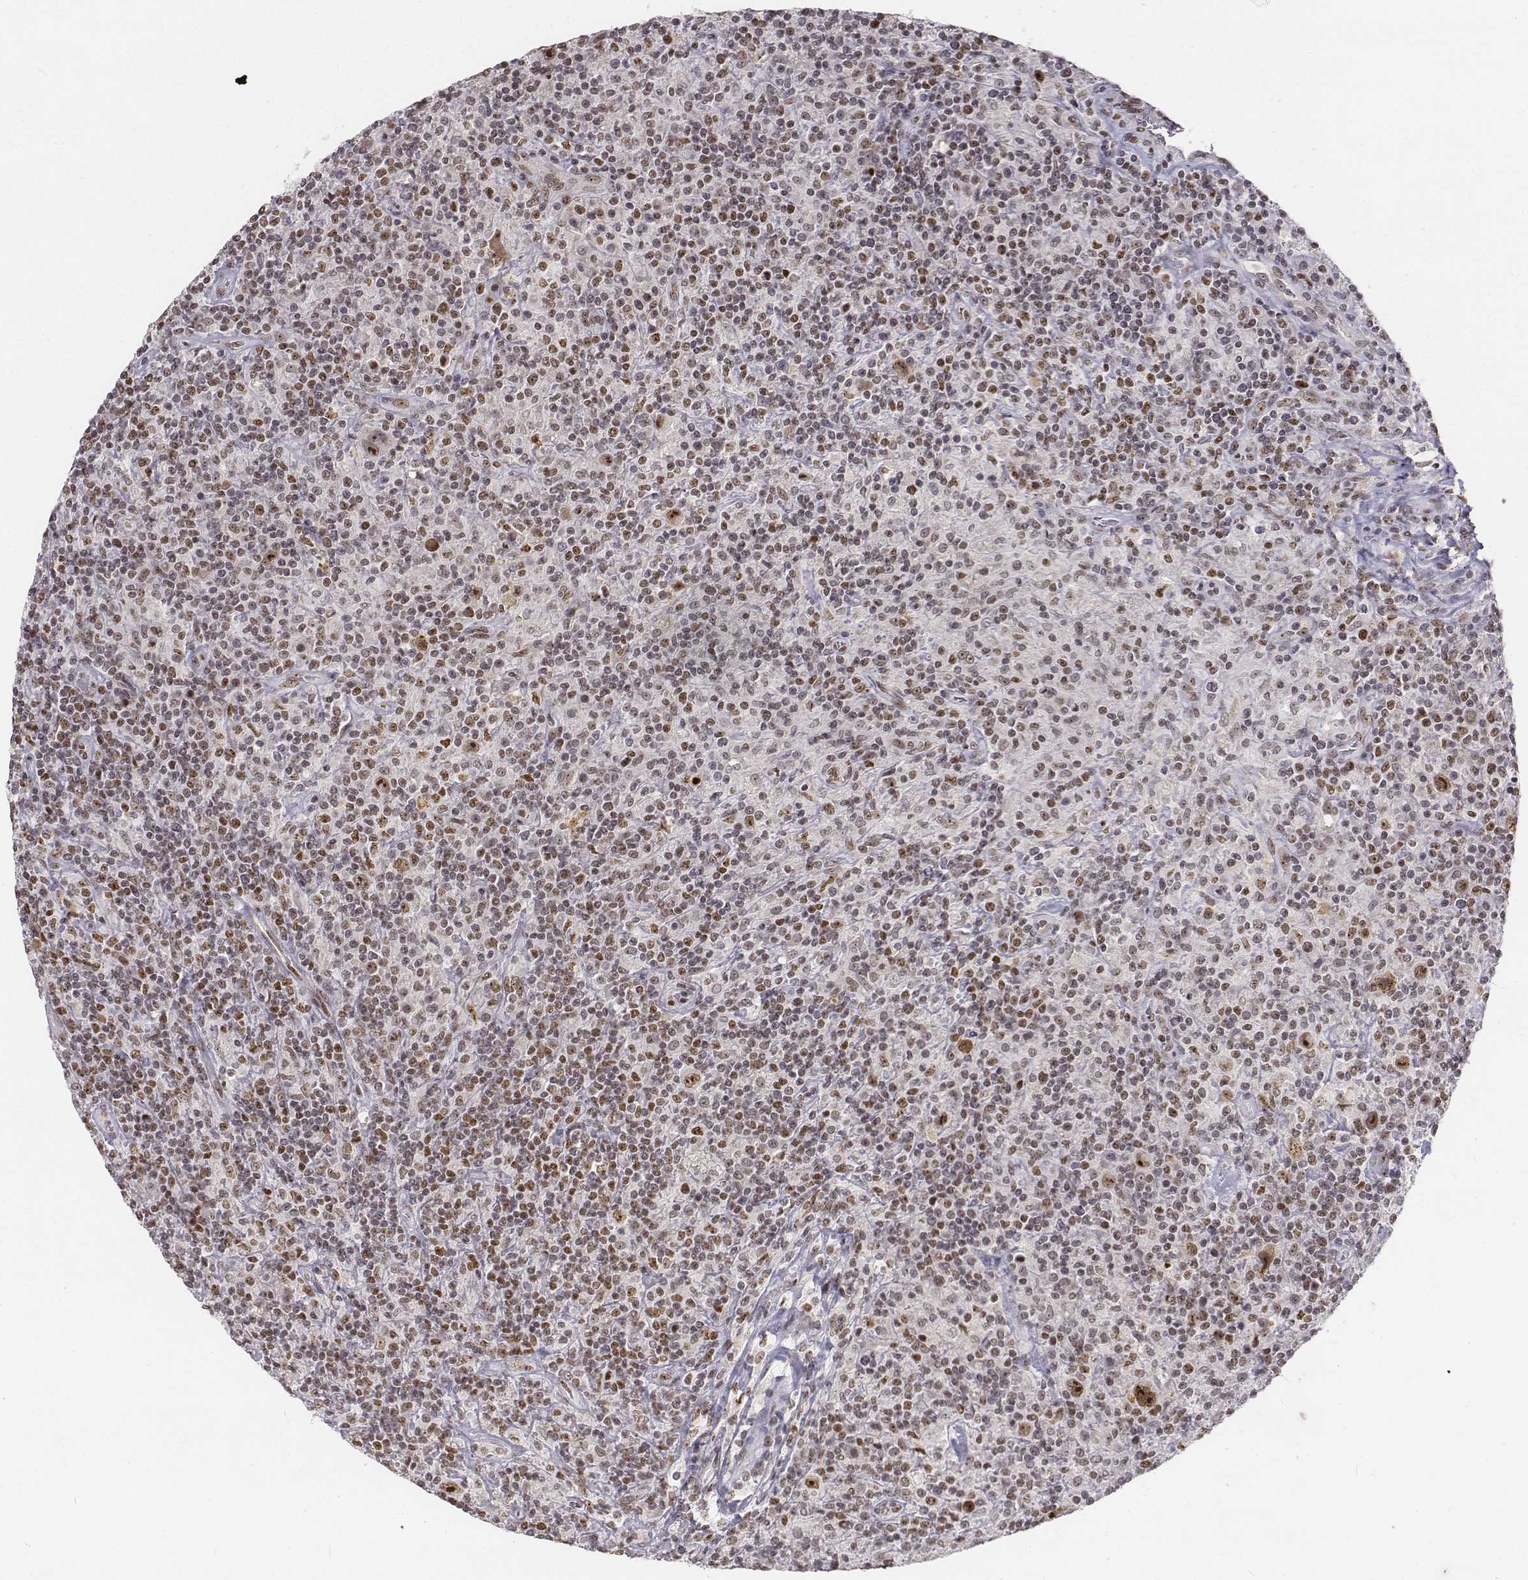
{"staining": {"intensity": "strong", "quantity": ">75%", "location": "nuclear"}, "tissue": "lymphoma", "cell_type": "Tumor cells", "image_type": "cancer", "snomed": [{"axis": "morphology", "description": "Hodgkin's disease, NOS"}, {"axis": "topography", "description": "Lymph node"}], "caption": "Approximately >75% of tumor cells in human Hodgkin's disease exhibit strong nuclear protein positivity as visualized by brown immunohistochemical staining.", "gene": "PHF6", "patient": {"sex": "male", "age": 70}}